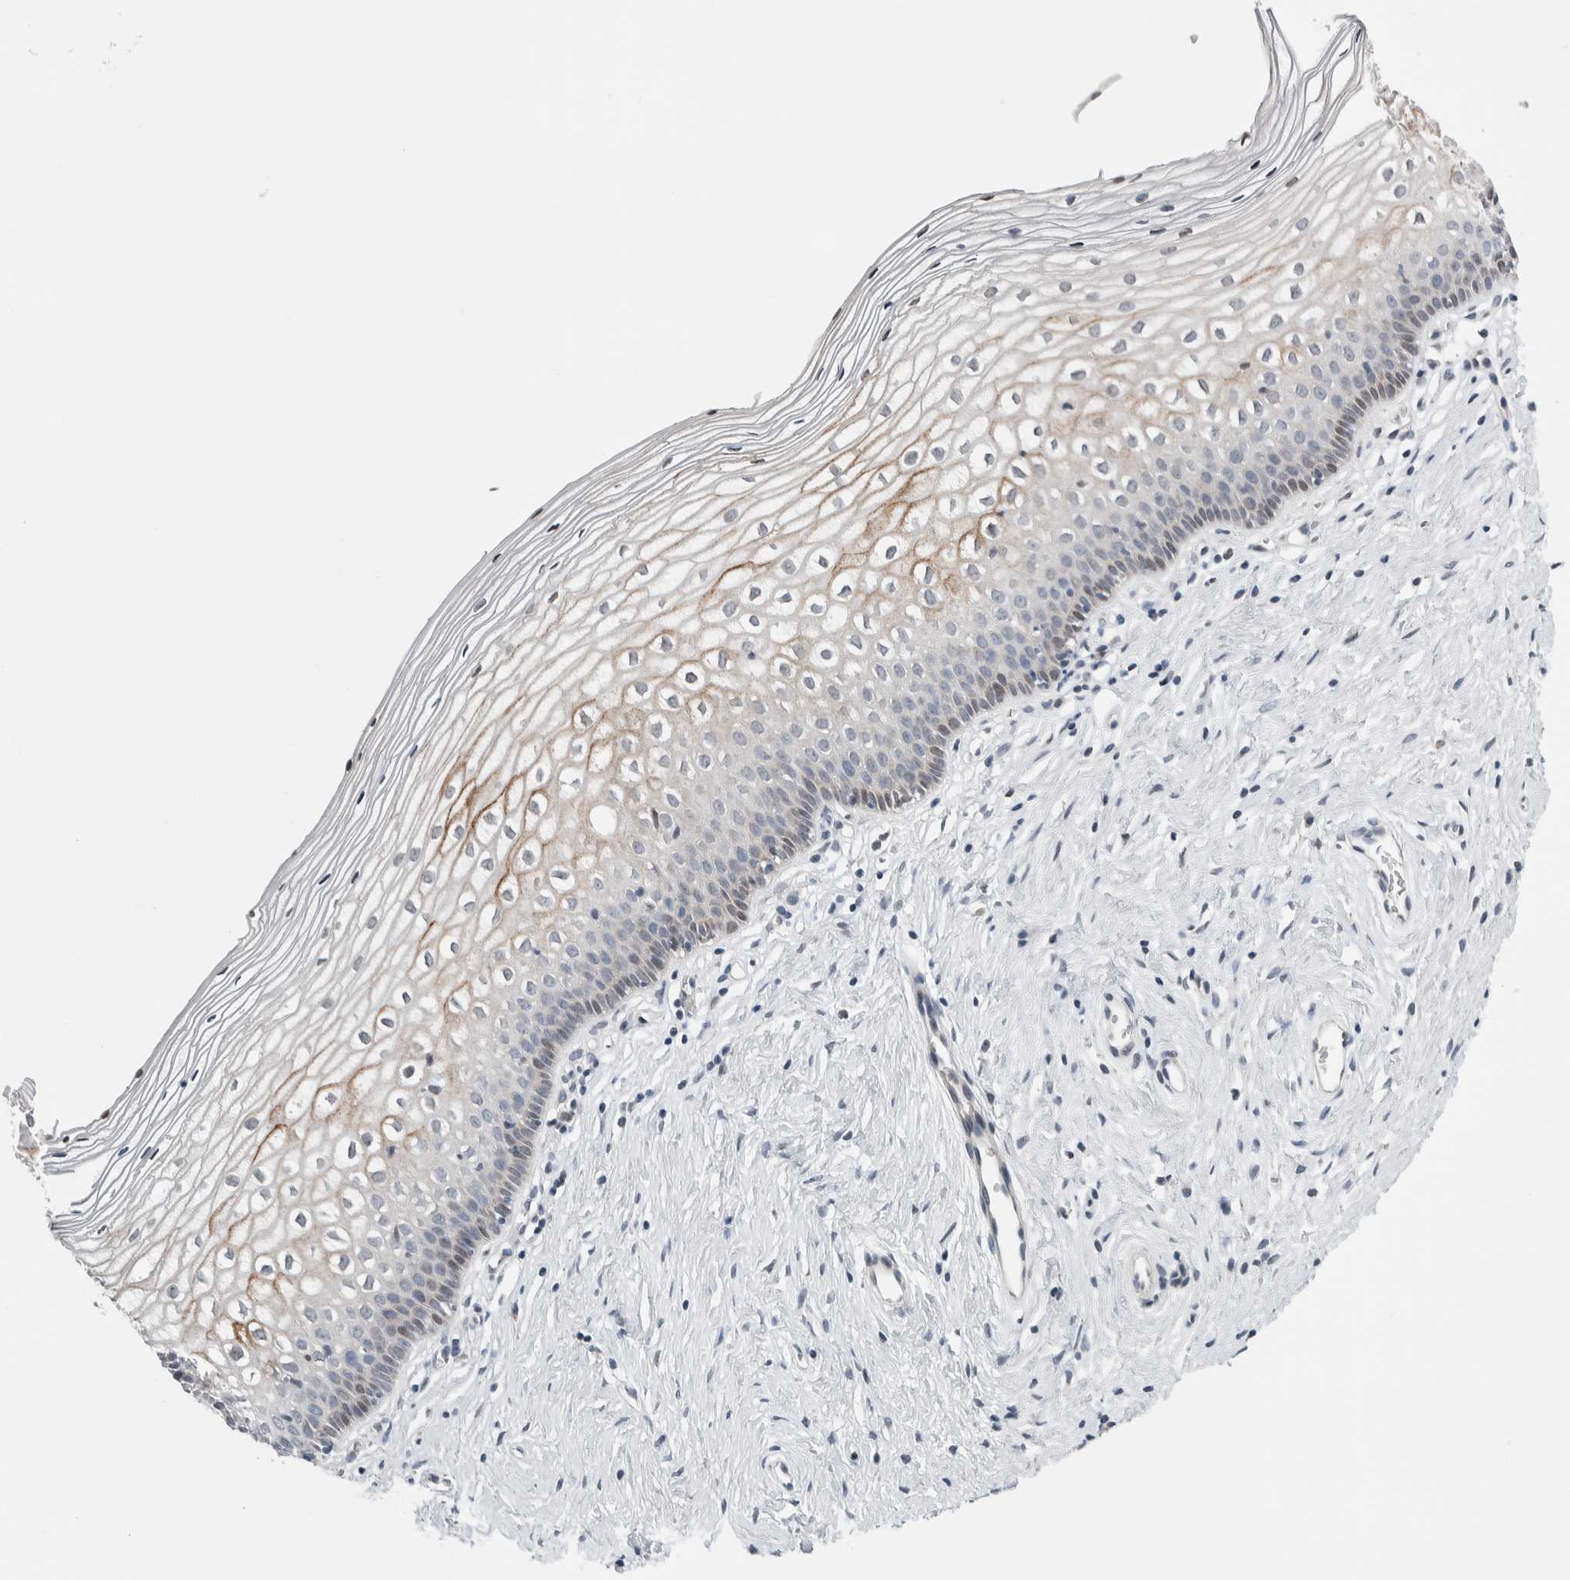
{"staining": {"intensity": "moderate", "quantity": "<25%", "location": "cytoplasmic/membranous"}, "tissue": "cervix", "cell_type": "Squamous epithelial cells", "image_type": "normal", "snomed": [{"axis": "morphology", "description": "Normal tissue, NOS"}, {"axis": "topography", "description": "Cervix"}], "caption": "Immunohistochemical staining of benign human cervix exhibits <25% levels of moderate cytoplasmic/membranous protein positivity in approximately <25% of squamous epithelial cells. Nuclei are stained in blue.", "gene": "NEUROD1", "patient": {"sex": "female", "age": 27}}